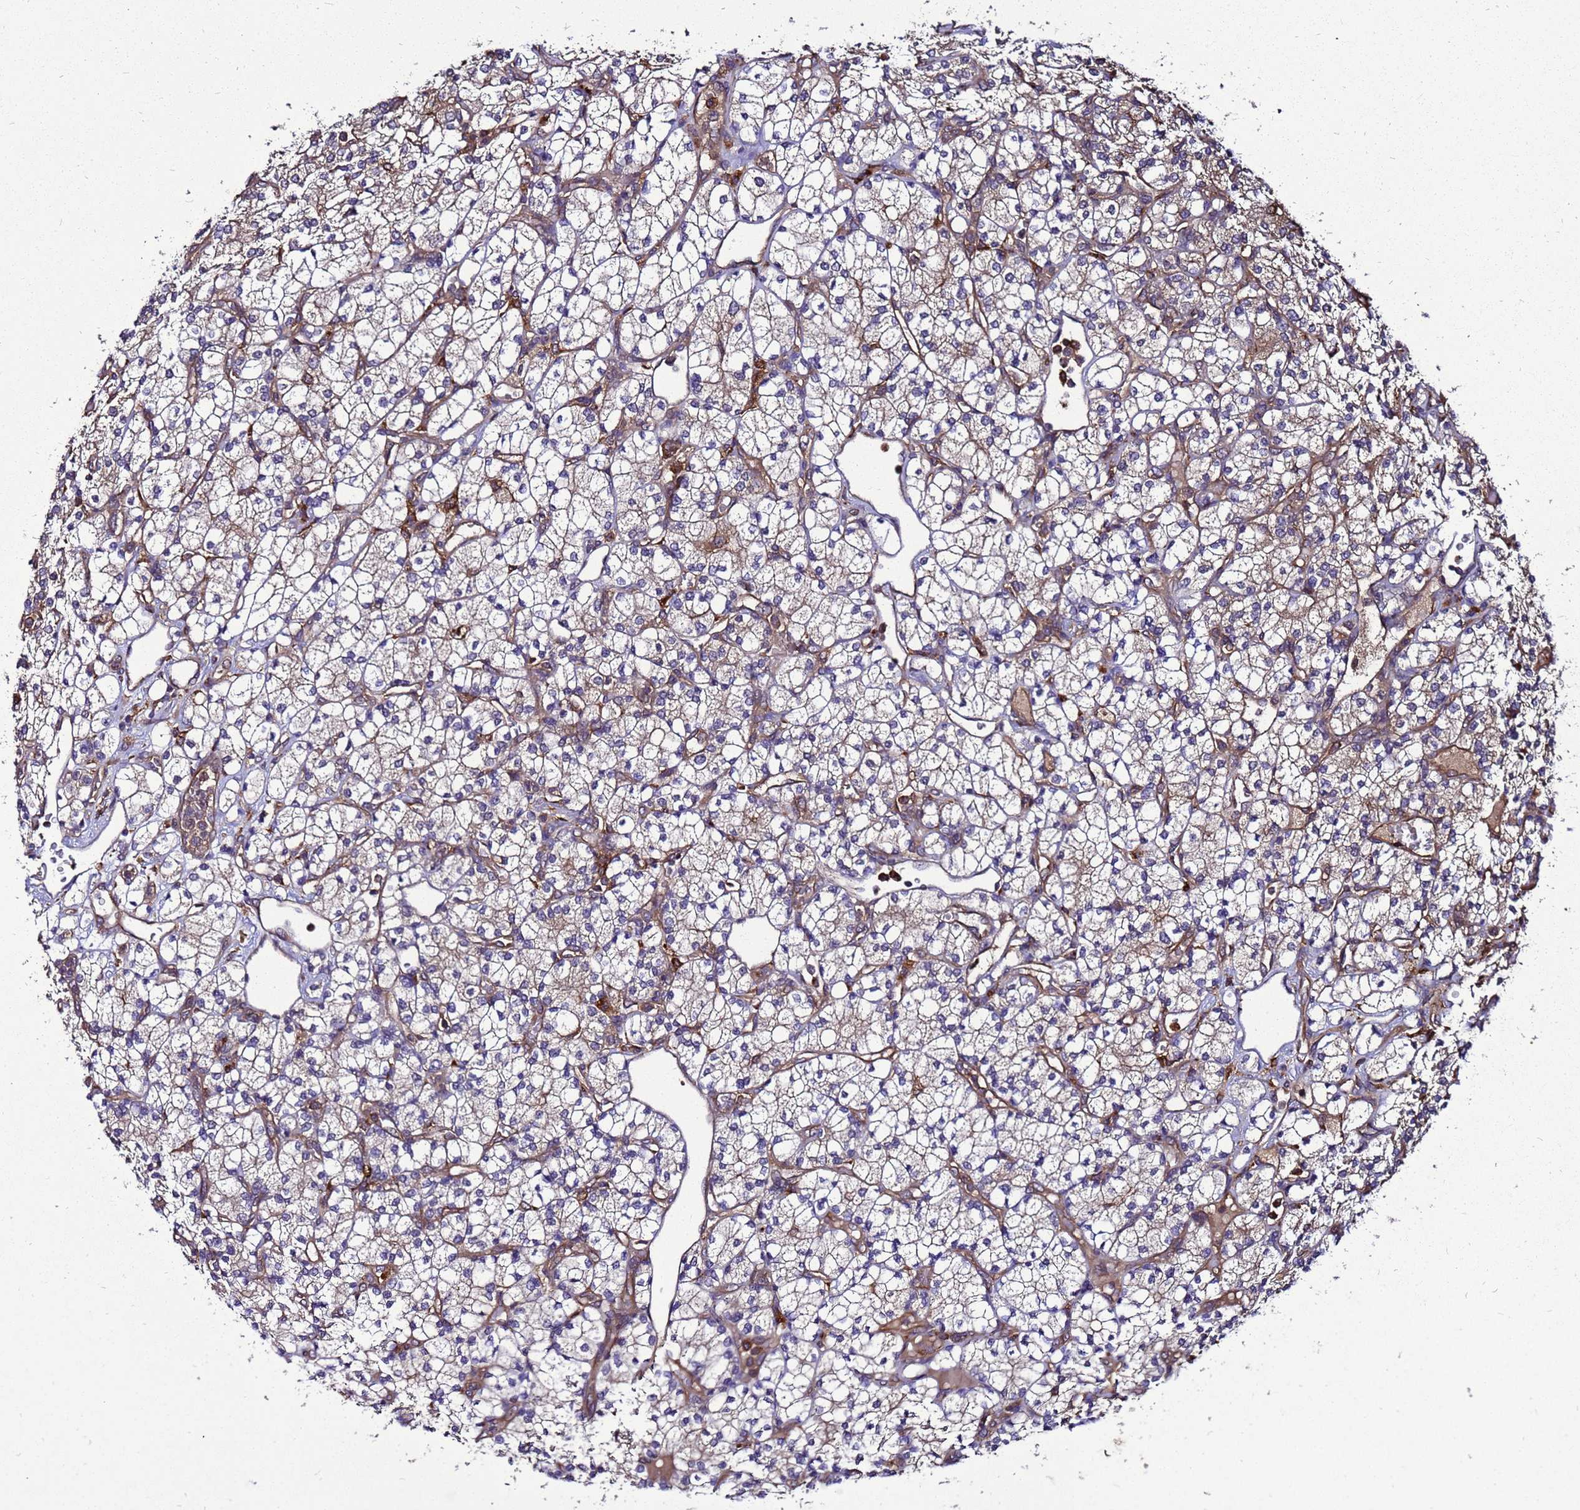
{"staining": {"intensity": "moderate", "quantity": "<25%", "location": "cytoplasmic/membranous"}, "tissue": "renal cancer", "cell_type": "Tumor cells", "image_type": "cancer", "snomed": [{"axis": "morphology", "description": "Adenocarcinoma, NOS"}, {"axis": "topography", "description": "Kidney"}], "caption": "Protein analysis of adenocarcinoma (renal) tissue exhibits moderate cytoplasmic/membranous staining in approximately <25% of tumor cells. (DAB IHC, brown staining for protein, blue staining for nuclei).", "gene": "TRABD", "patient": {"sex": "male", "age": 77}}